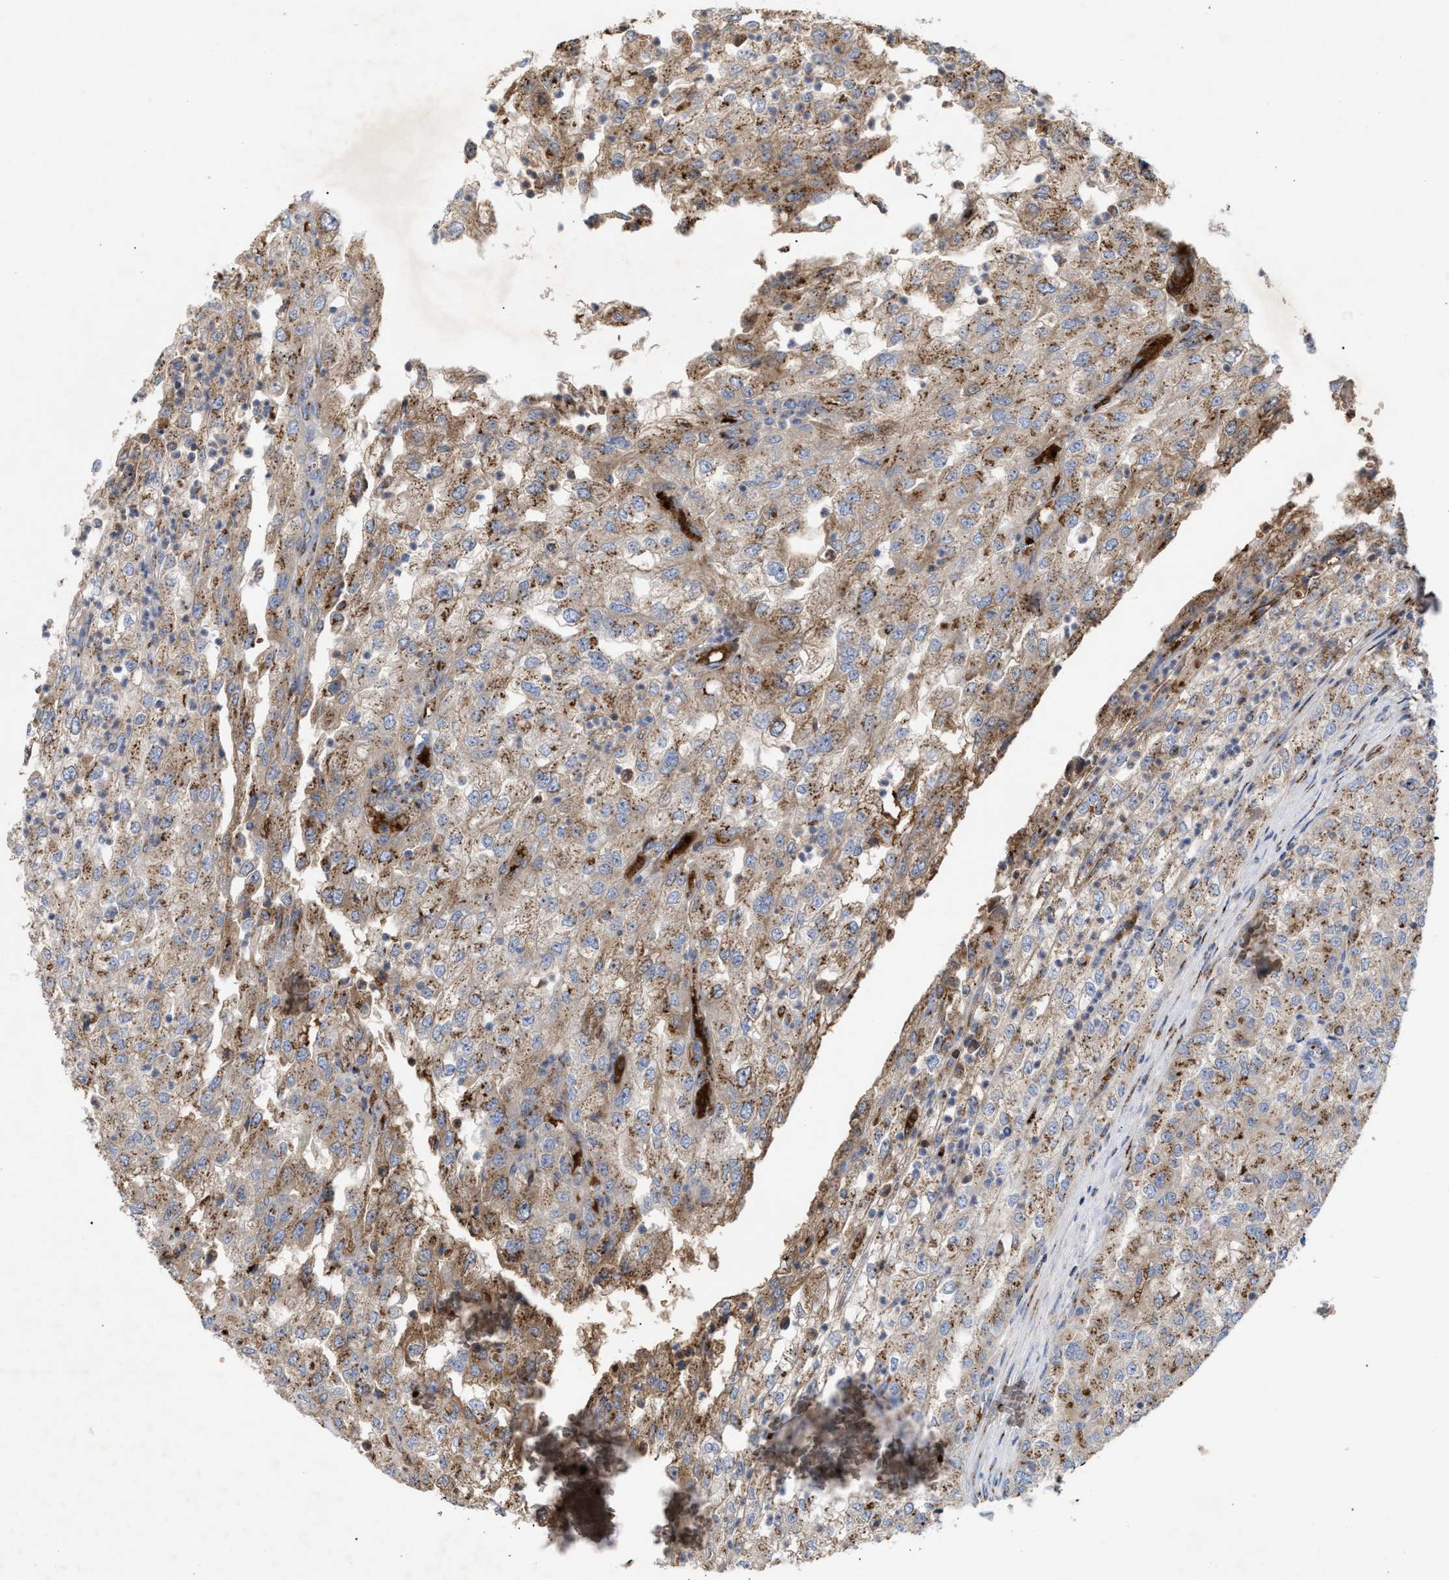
{"staining": {"intensity": "moderate", "quantity": ">75%", "location": "cytoplasmic/membranous"}, "tissue": "renal cancer", "cell_type": "Tumor cells", "image_type": "cancer", "snomed": [{"axis": "morphology", "description": "Adenocarcinoma, NOS"}, {"axis": "topography", "description": "Kidney"}], "caption": "Renal adenocarcinoma stained for a protein reveals moderate cytoplasmic/membranous positivity in tumor cells.", "gene": "CCL2", "patient": {"sex": "female", "age": 54}}